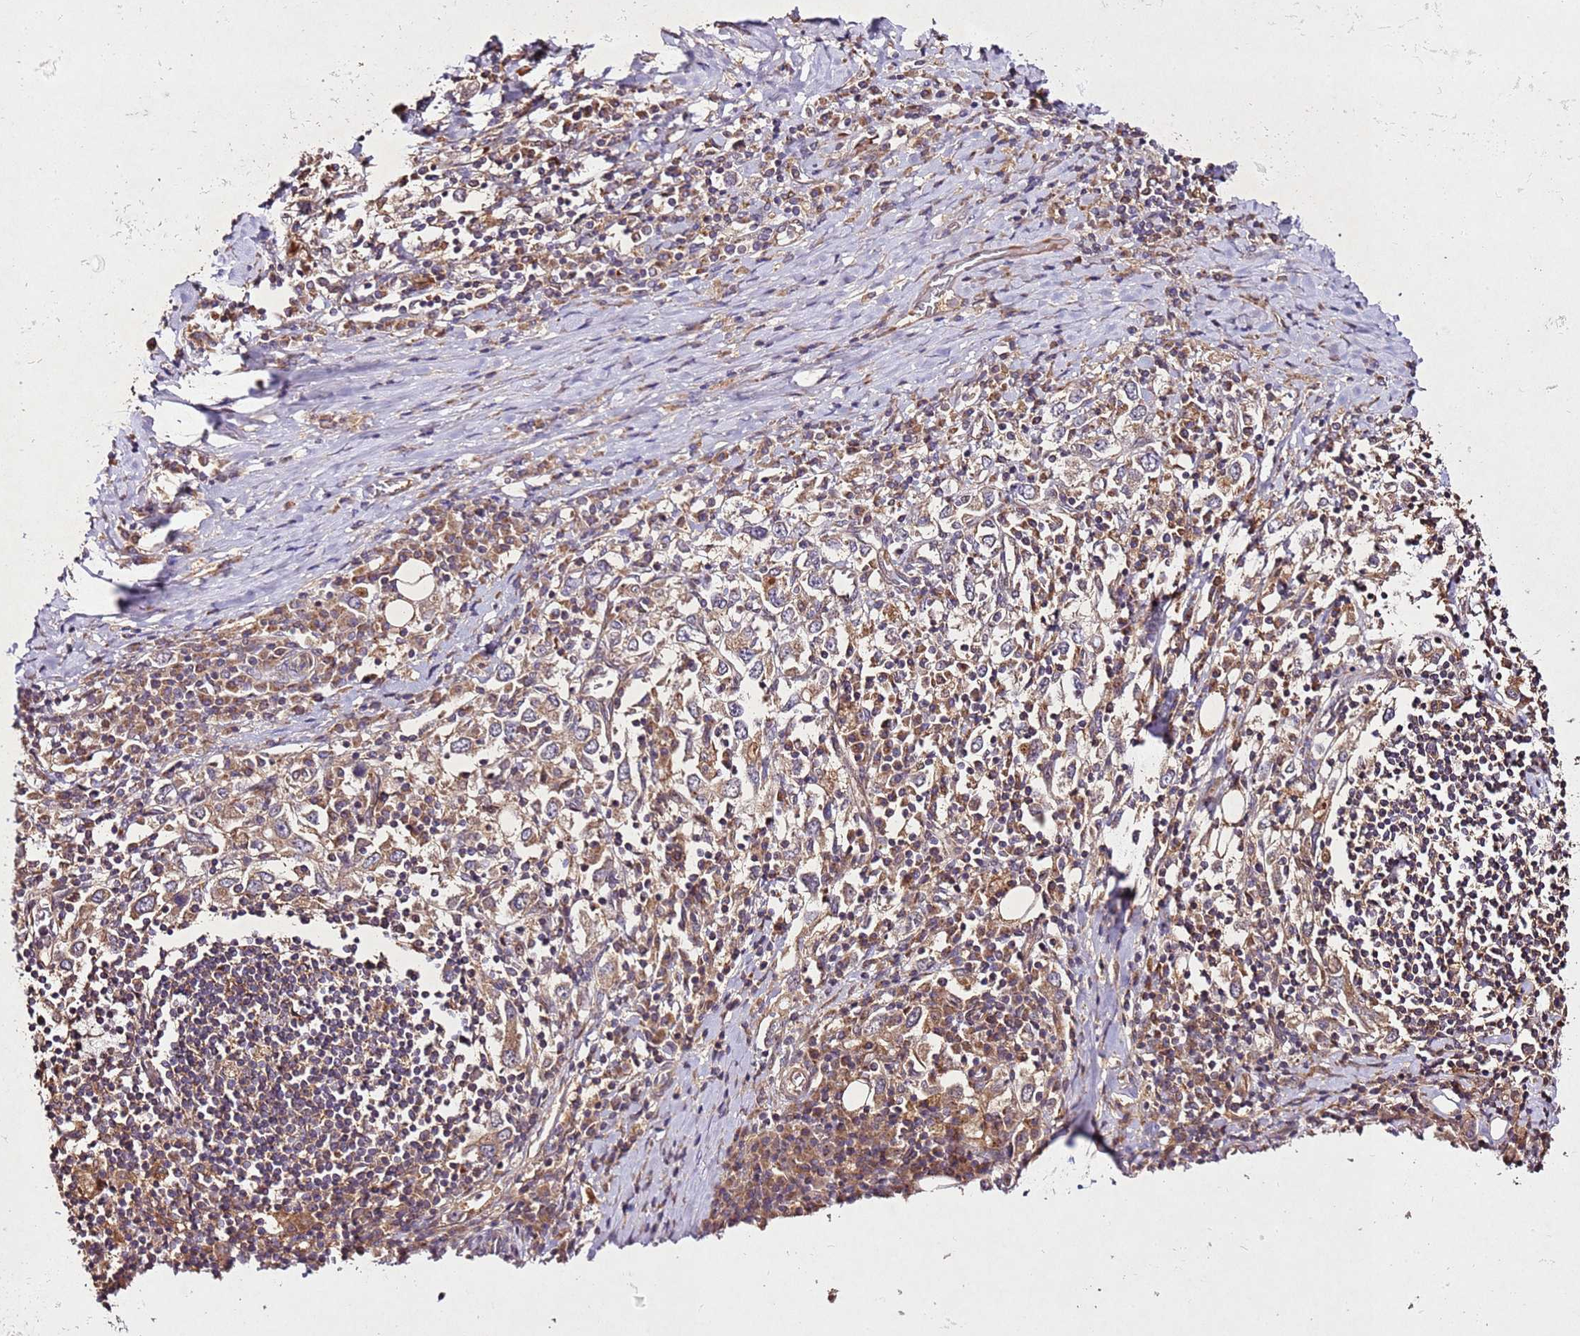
{"staining": {"intensity": "moderate", "quantity": ">75%", "location": "cytoplasmic/membranous"}, "tissue": "stomach cancer", "cell_type": "Tumor cells", "image_type": "cancer", "snomed": [{"axis": "morphology", "description": "Adenocarcinoma, NOS"}, {"axis": "topography", "description": "Stomach, upper"}, {"axis": "topography", "description": "Stomach"}], "caption": "Immunohistochemistry (IHC) (DAB) staining of adenocarcinoma (stomach) displays moderate cytoplasmic/membranous protein positivity in about >75% of tumor cells.", "gene": "PTMA", "patient": {"sex": "male", "age": 62}}